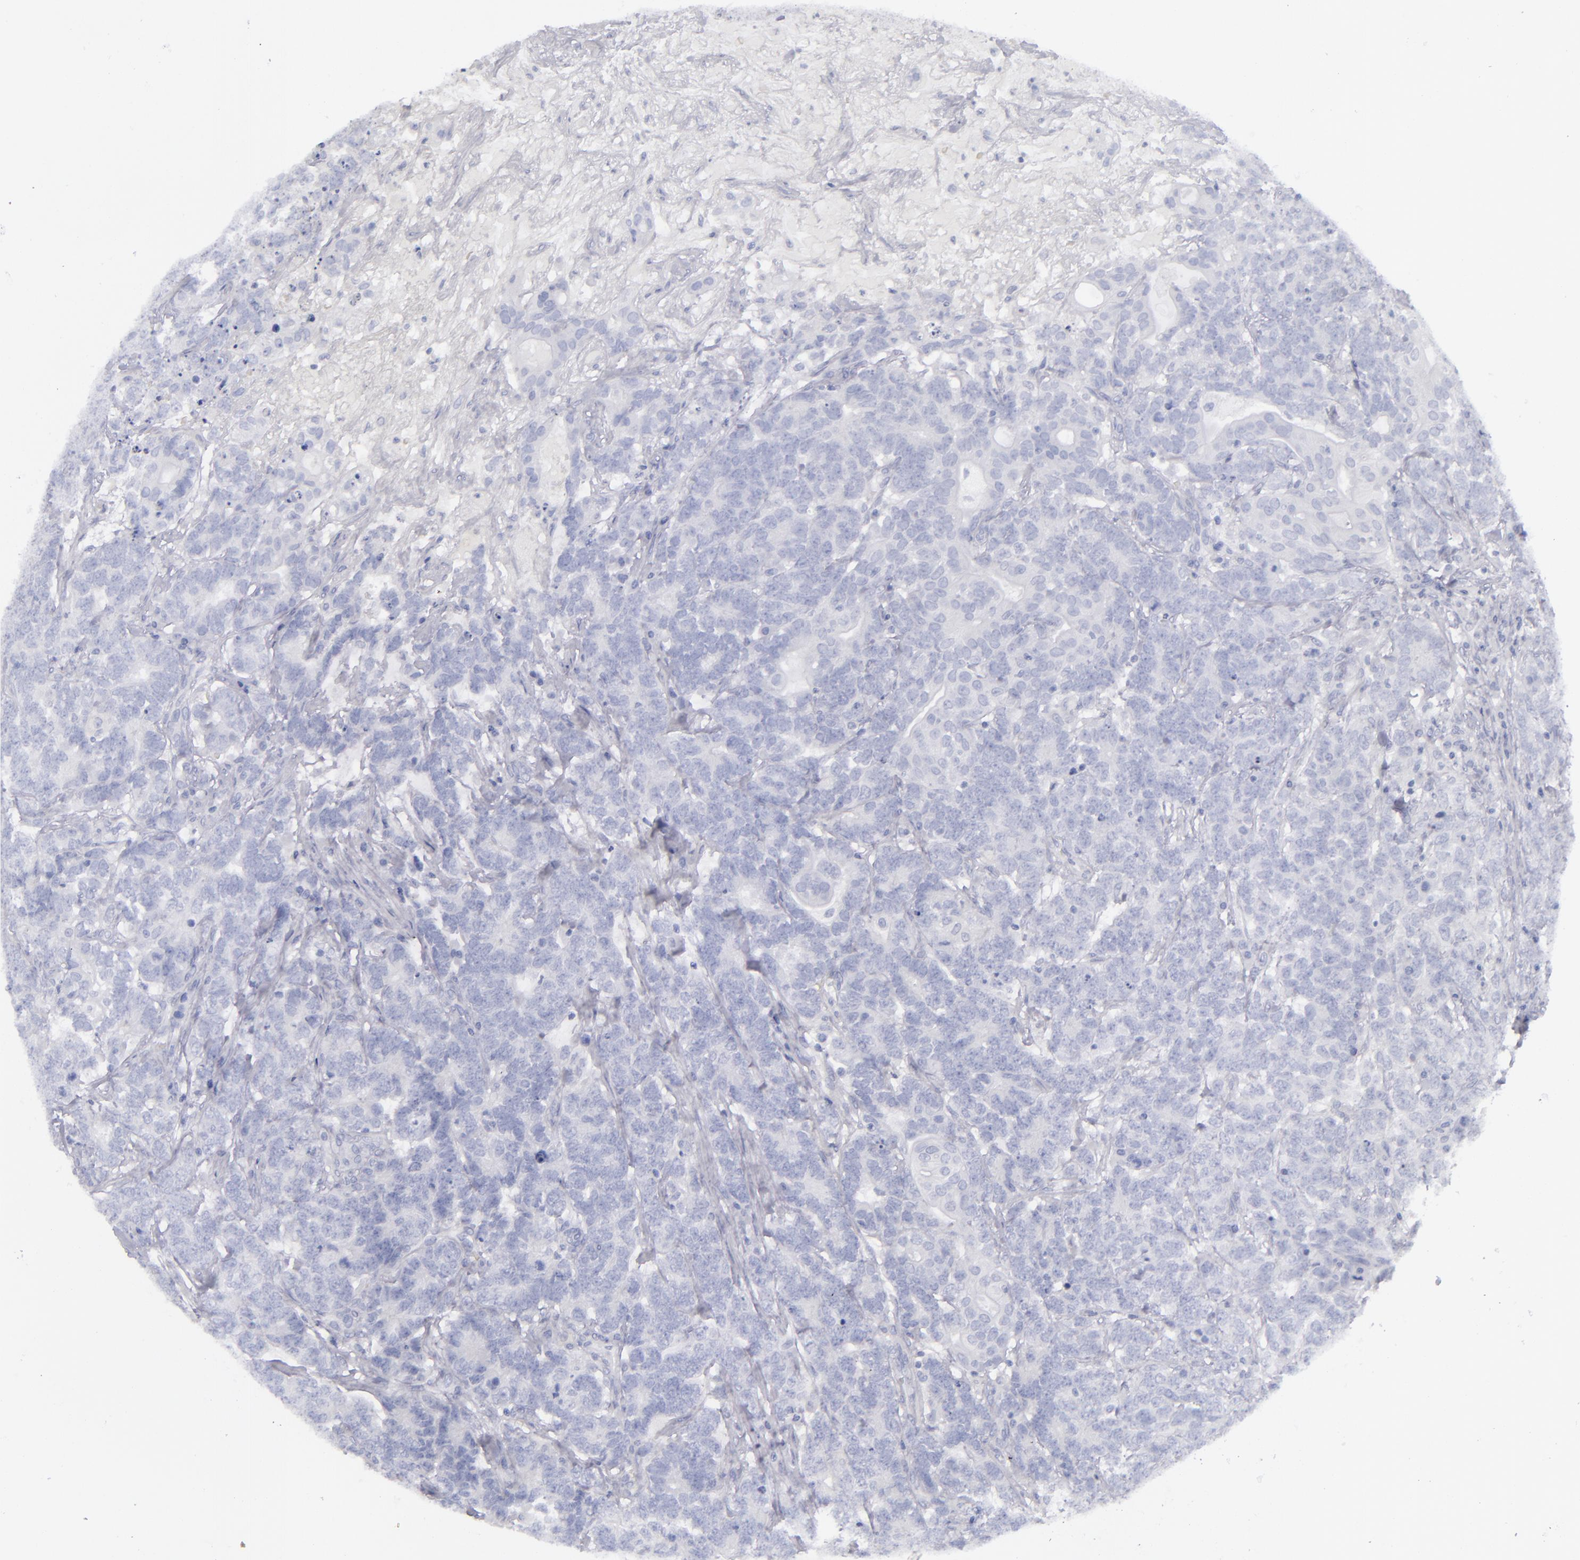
{"staining": {"intensity": "negative", "quantity": "none", "location": "none"}, "tissue": "testis cancer", "cell_type": "Tumor cells", "image_type": "cancer", "snomed": [{"axis": "morphology", "description": "Carcinoma, Embryonal, NOS"}, {"axis": "topography", "description": "Testis"}], "caption": "Embryonal carcinoma (testis) stained for a protein using immunohistochemistry displays no expression tumor cells.", "gene": "CD22", "patient": {"sex": "male", "age": 26}}